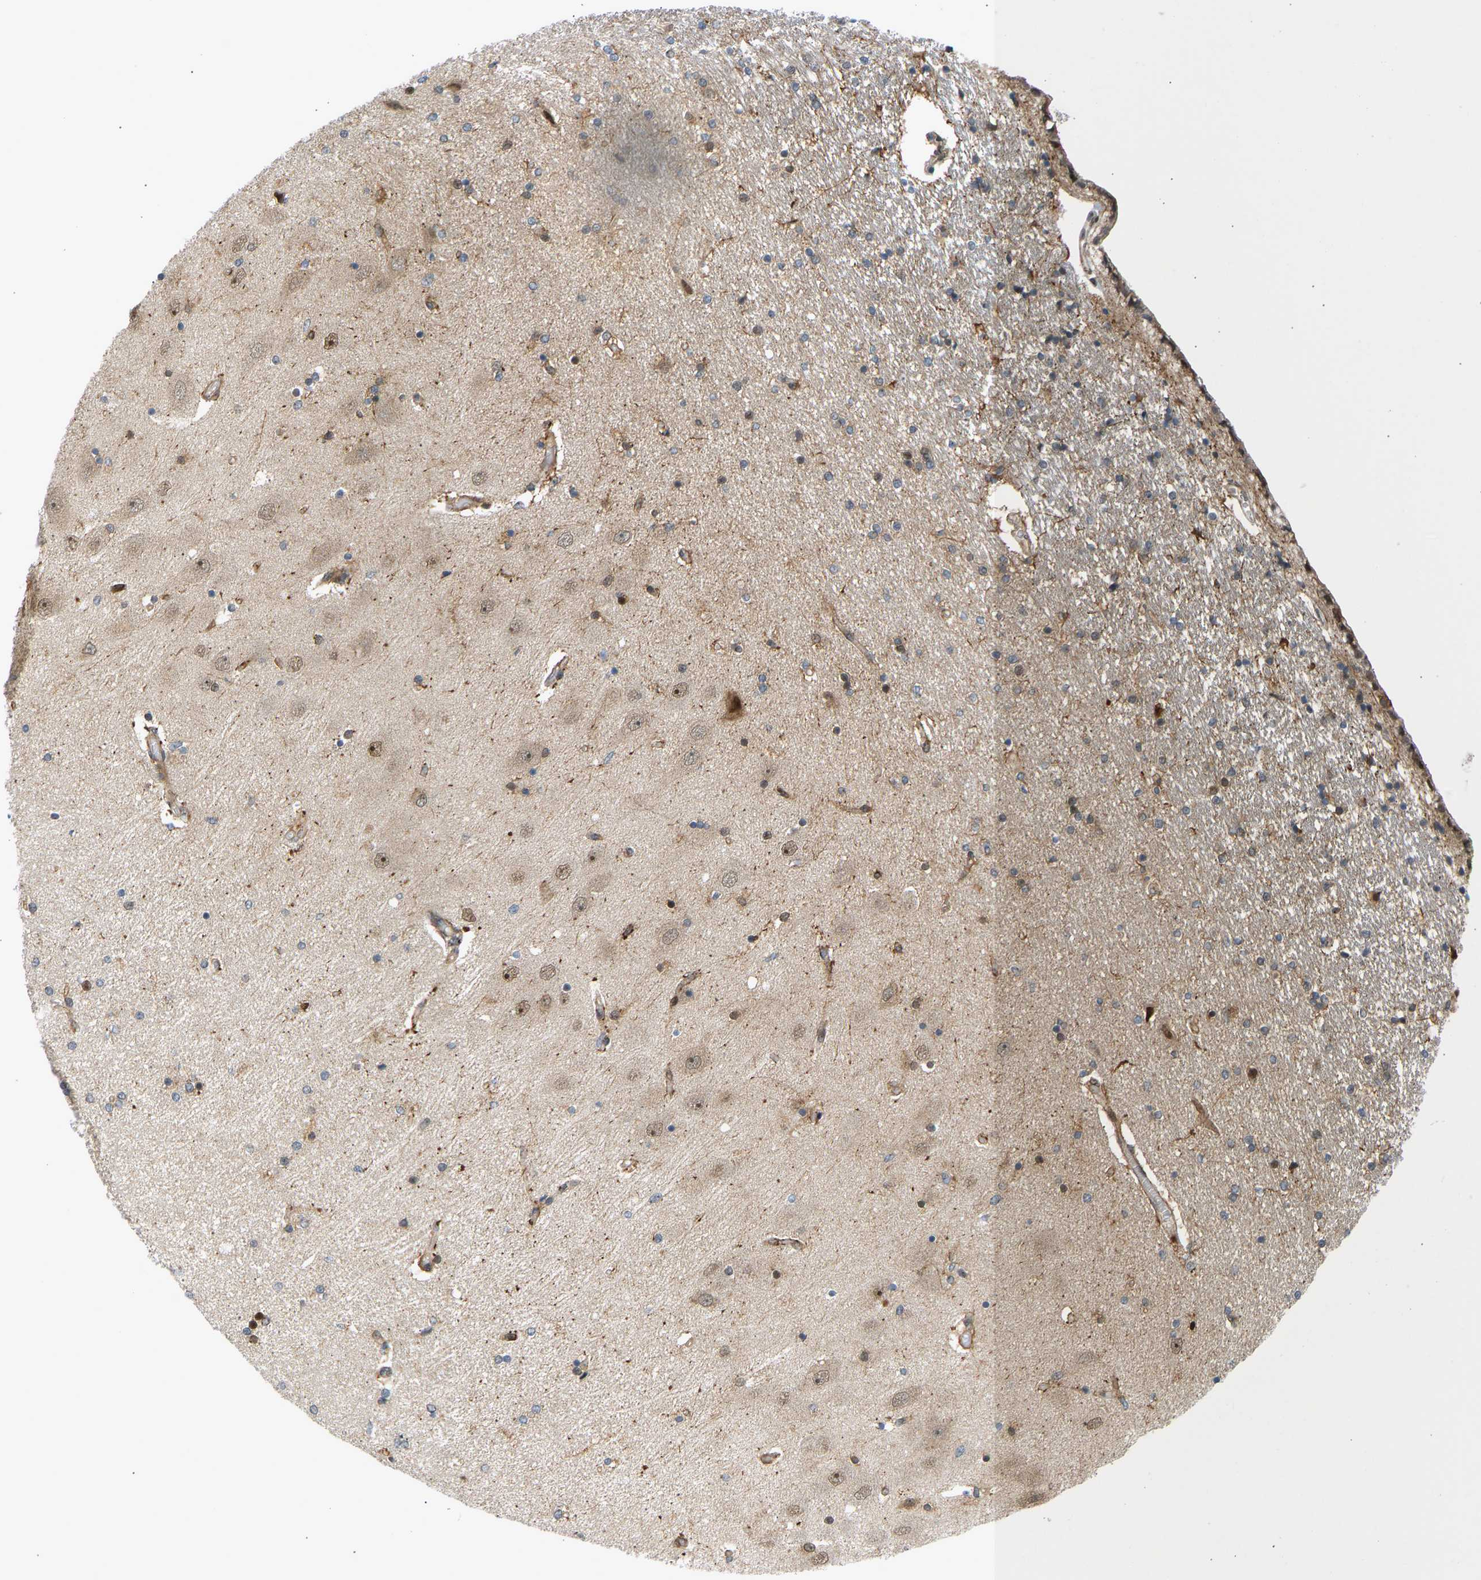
{"staining": {"intensity": "moderate", "quantity": "<25%", "location": "cytoplasmic/membranous,nuclear"}, "tissue": "hippocampus", "cell_type": "Glial cells", "image_type": "normal", "snomed": [{"axis": "morphology", "description": "Normal tissue, NOS"}, {"axis": "topography", "description": "Hippocampus"}], "caption": "Moderate cytoplasmic/membranous,nuclear expression for a protein is identified in approximately <25% of glial cells of normal hippocampus using immunohistochemistry.", "gene": "BAG1", "patient": {"sex": "female", "age": 54}}